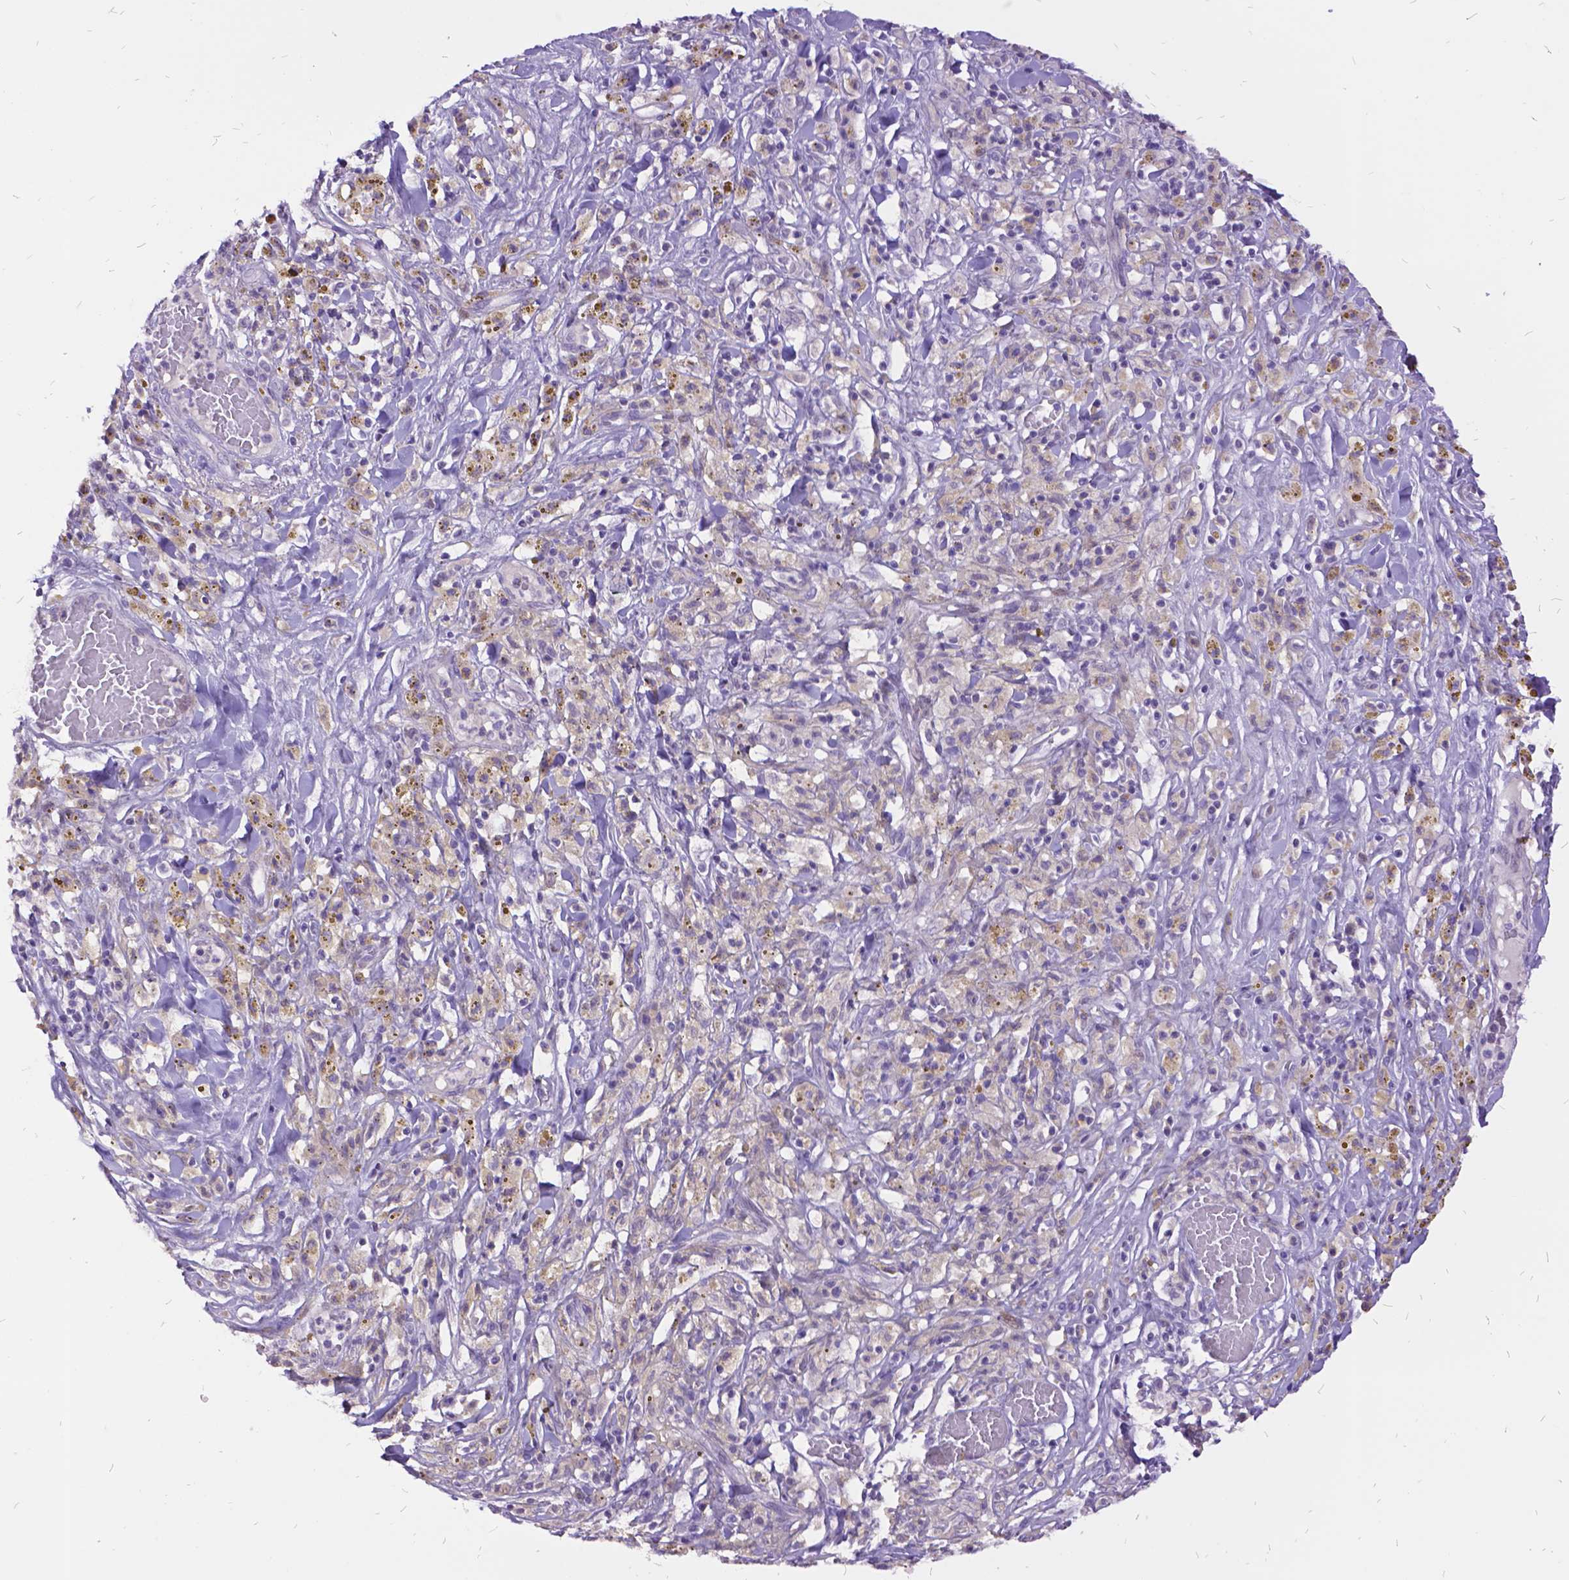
{"staining": {"intensity": "negative", "quantity": "none", "location": "none"}, "tissue": "melanoma", "cell_type": "Tumor cells", "image_type": "cancer", "snomed": [{"axis": "morphology", "description": "Malignant melanoma, NOS"}, {"axis": "topography", "description": "Skin"}], "caption": "Immunohistochemical staining of malignant melanoma demonstrates no significant expression in tumor cells.", "gene": "ITGB6", "patient": {"sex": "female", "age": 91}}